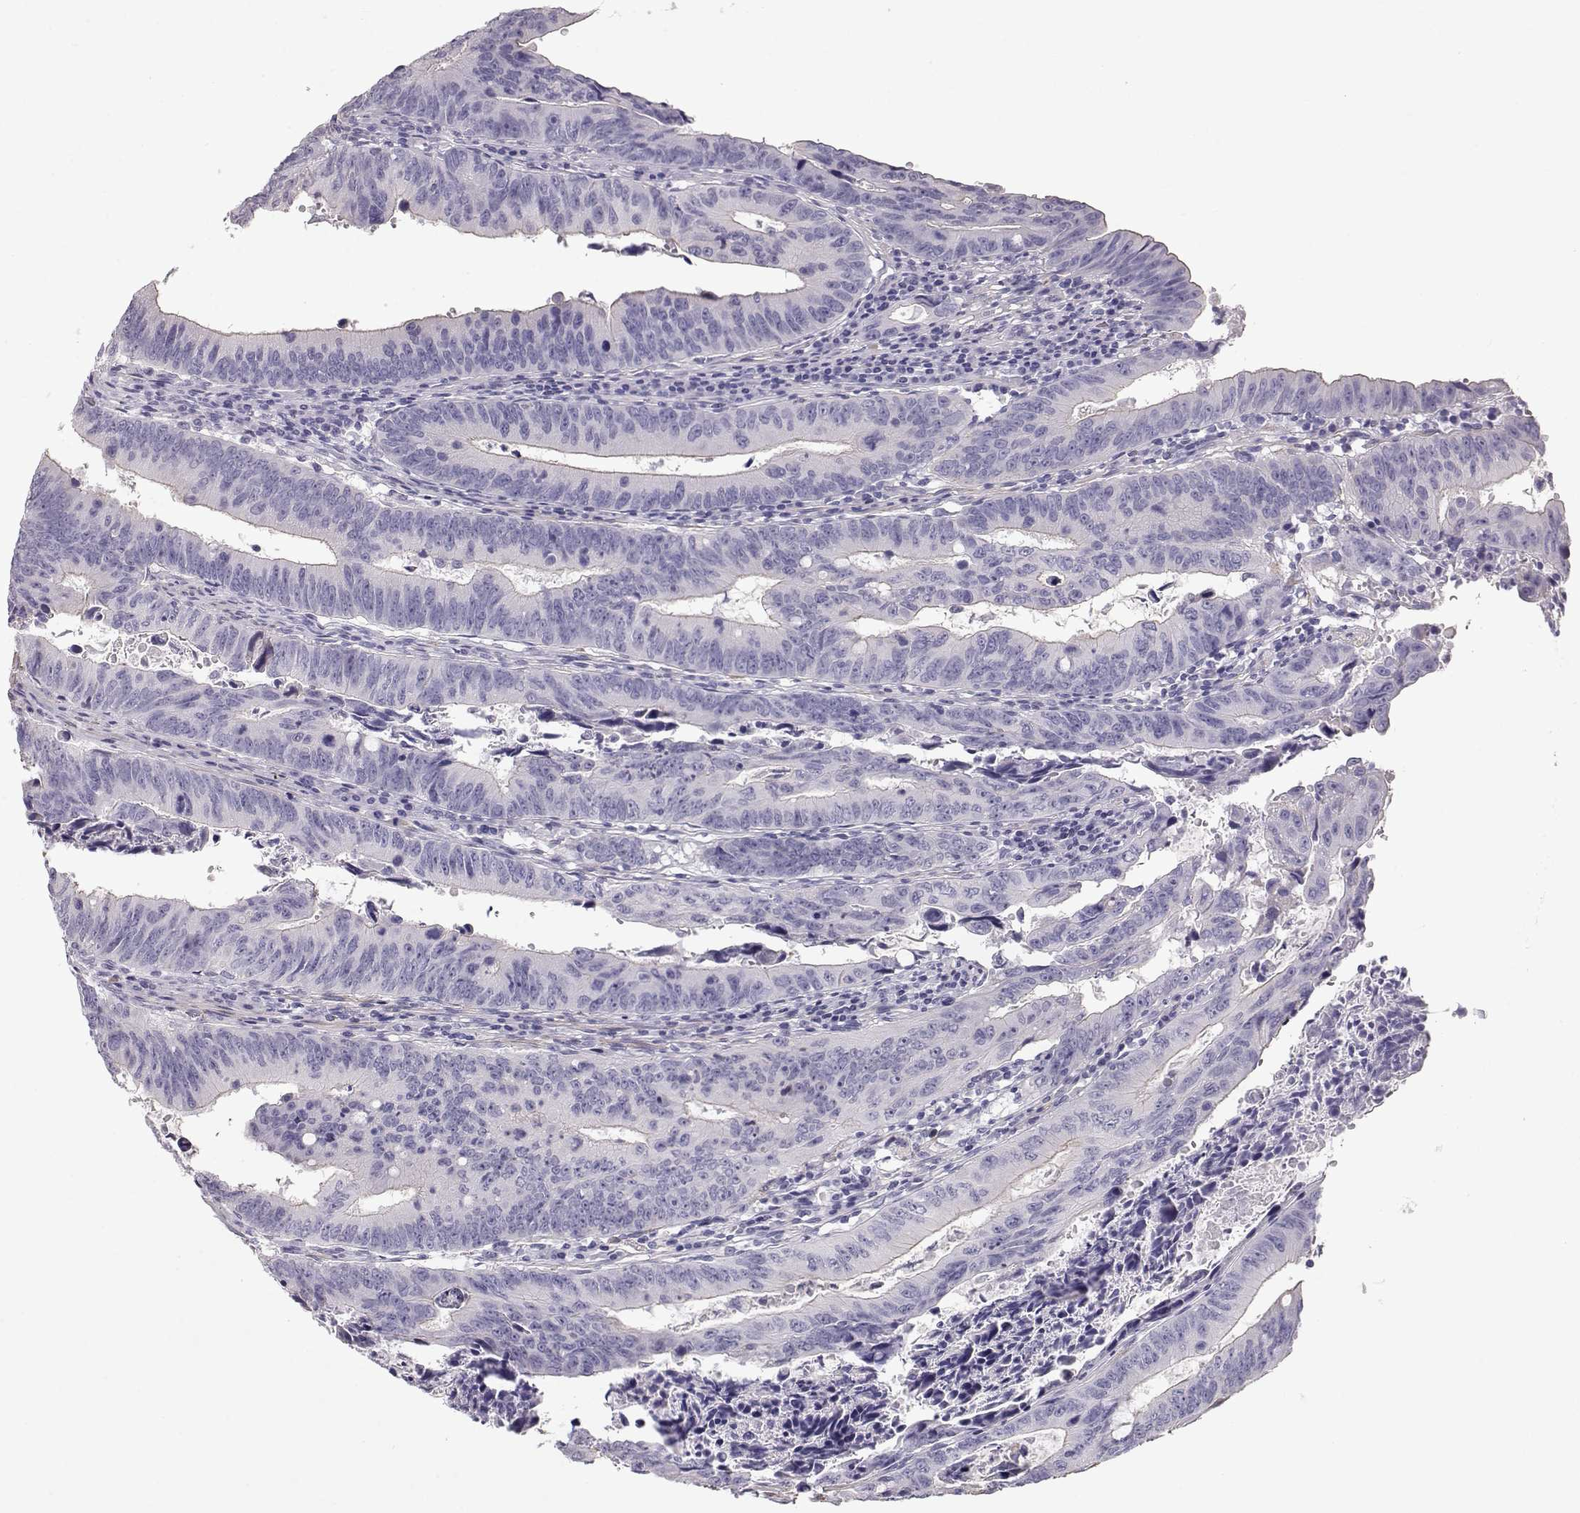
{"staining": {"intensity": "negative", "quantity": "none", "location": "none"}, "tissue": "colorectal cancer", "cell_type": "Tumor cells", "image_type": "cancer", "snomed": [{"axis": "morphology", "description": "Adenocarcinoma, NOS"}, {"axis": "topography", "description": "Colon"}], "caption": "DAB (3,3'-diaminobenzidine) immunohistochemical staining of human colorectal cancer (adenocarcinoma) shows no significant expression in tumor cells.", "gene": "SLITRK3", "patient": {"sex": "female", "age": 87}}